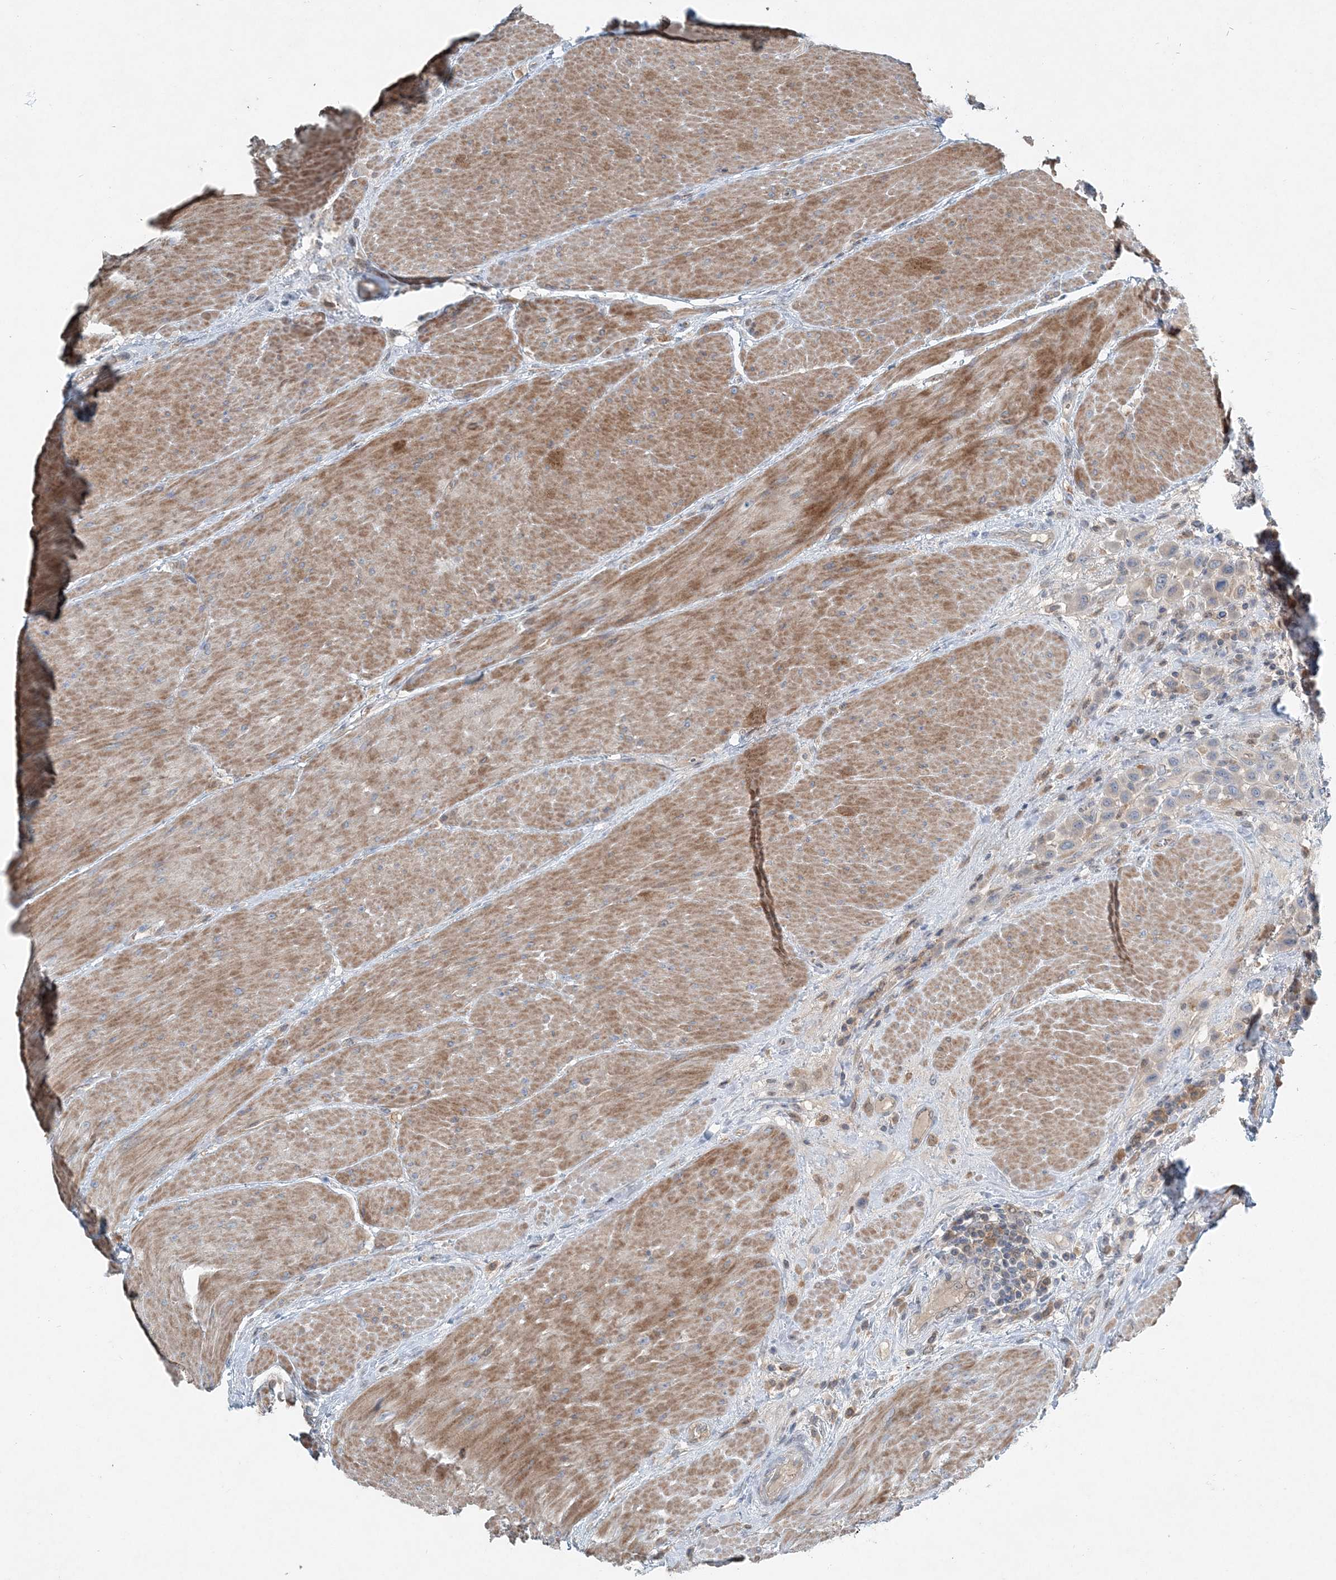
{"staining": {"intensity": "weak", "quantity": "<25%", "location": "cytoplasmic/membranous"}, "tissue": "urothelial cancer", "cell_type": "Tumor cells", "image_type": "cancer", "snomed": [{"axis": "morphology", "description": "Urothelial carcinoma, High grade"}, {"axis": "topography", "description": "Urinary bladder"}], "caption": "Immunohistochemical staining of urothelial carcinoma (high-grade) demonstrates no significant staining in tumor cells. The staining is performed using DAB brown chromogen with nuclei counter-stained in using hematoxylin.", "gene": "ARMH1", "patient": {"sex": "male", "age": 50}}